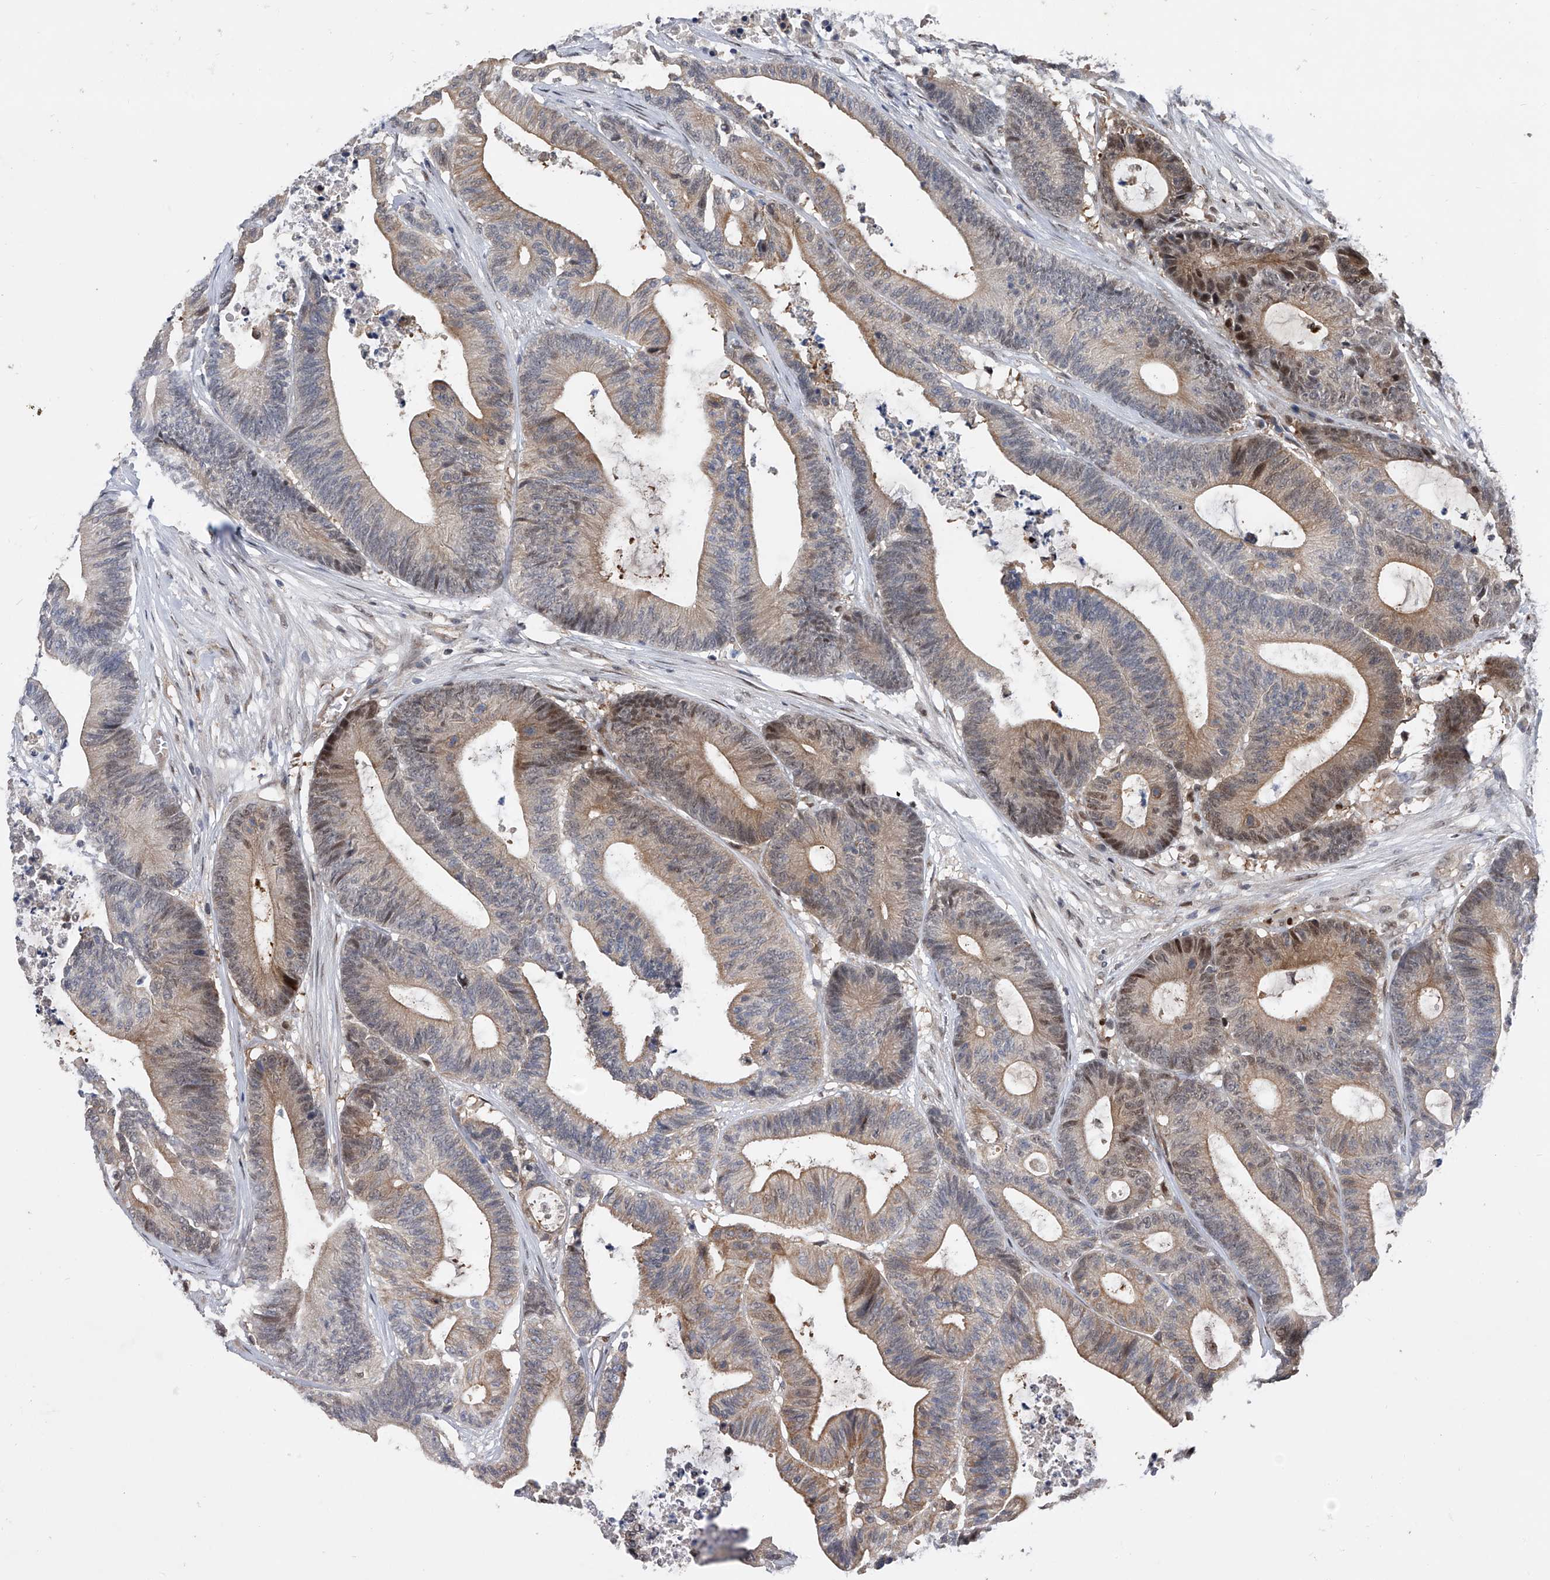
{"staining": {"intensity": "weak", "quantity": "25%-75%", "location": "cytoplasmic/membranous"}, "tissue": "colorectal cancer", "cell_type": "Tumor cells", "image_type": "cancer", "snomed": [{"axis": "morphology", "description": "Adenocarcinoma, NOS"}, {"axis": "topography", "description": "Colon"}], "caption": "Immunohistochemical staining of colorectal cancer exhibits weak cytoplasmic/membranous protein expression in about 25%-75% of tumor cells. The staining is performed using DAB (3,3'-diaminobenzidine) brown chromogen to label protein expression. The nuclei are counter-stained blue using hematoxylin.", "gene": "RWDD2A", "patient": {"sex": "female", "age": 84}}